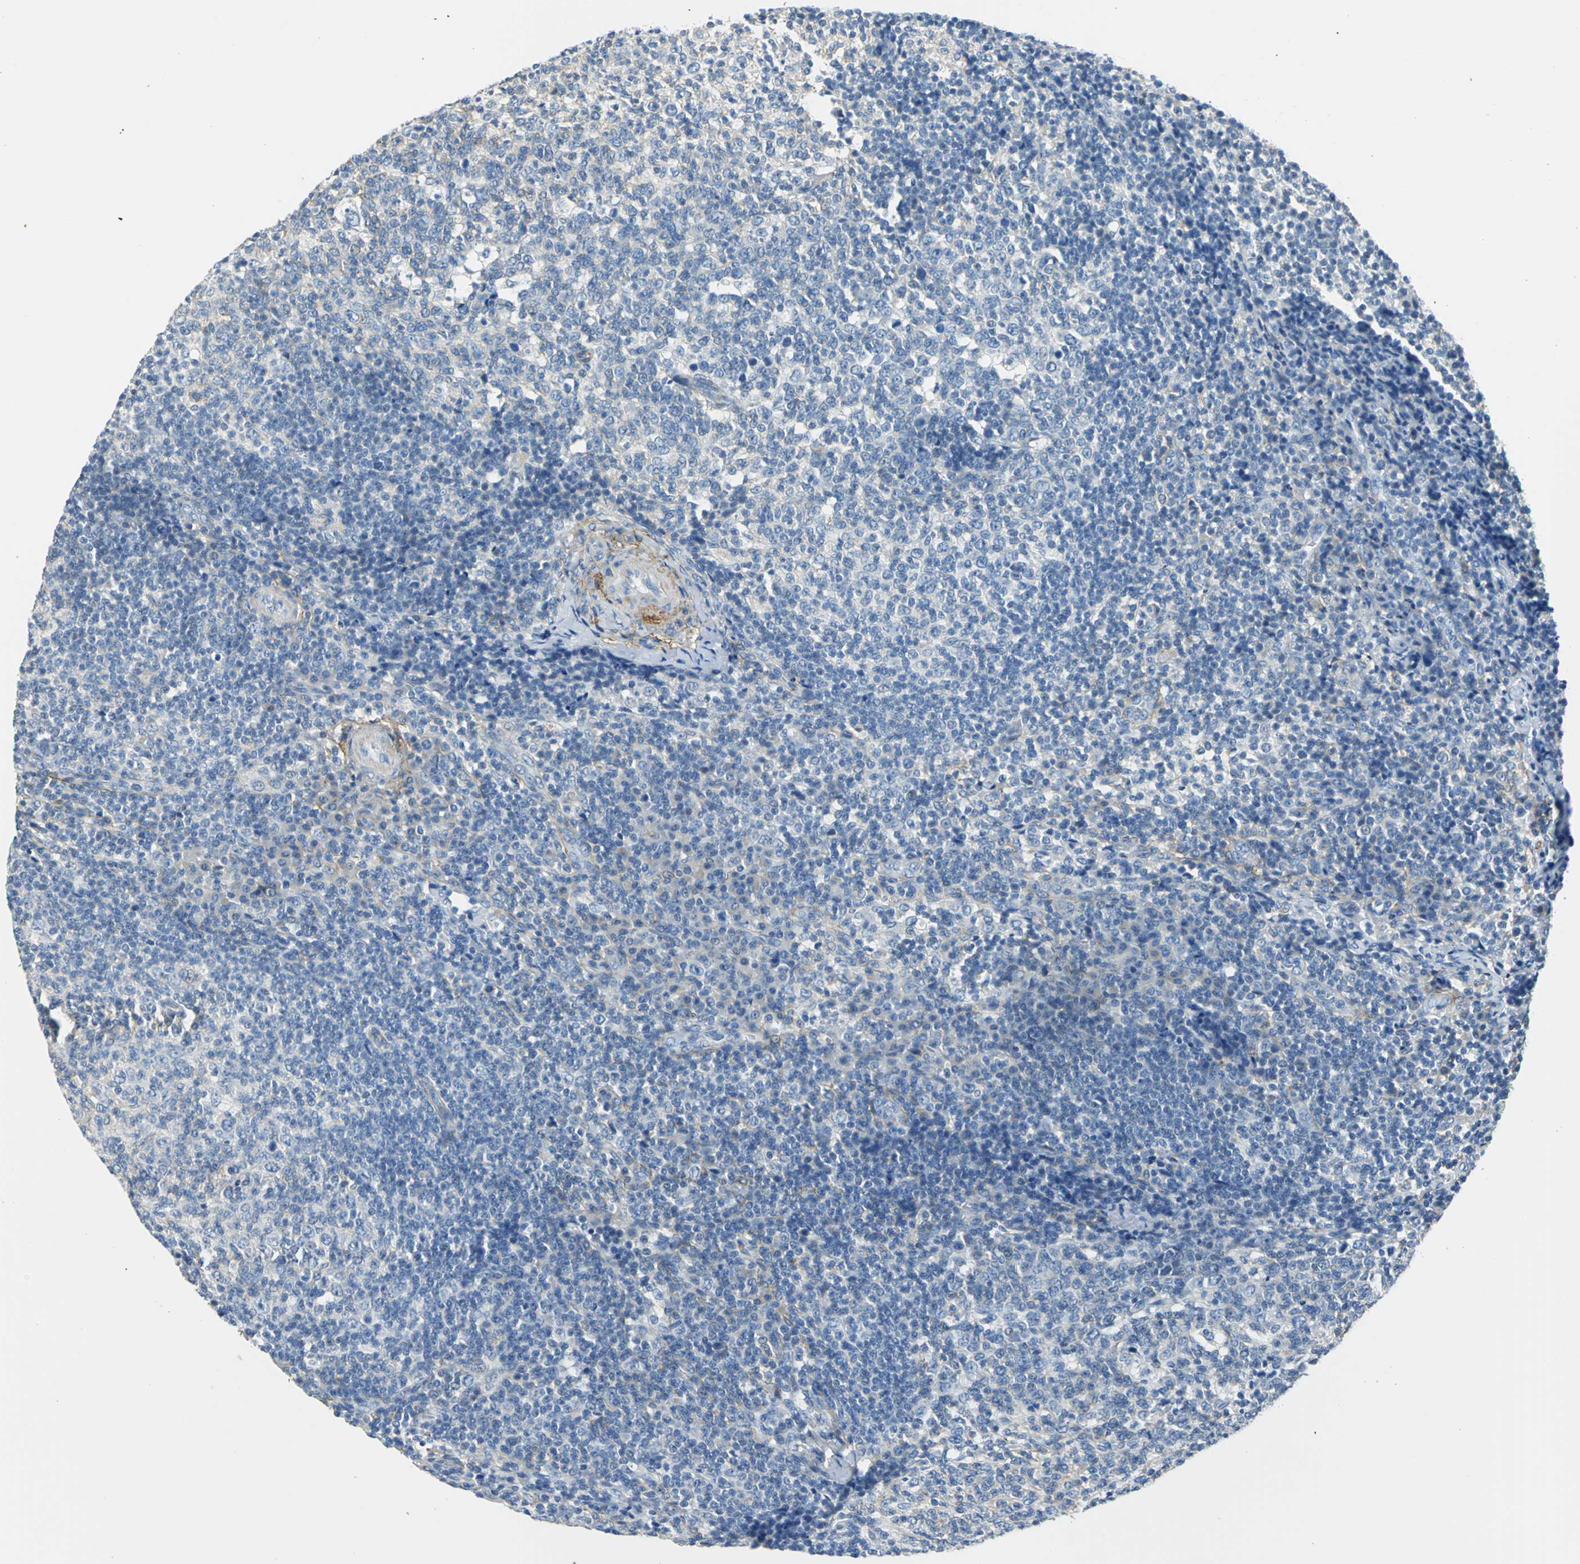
{"staining": {"intensity": "negative", "quantity": "none", "location": "none"}, "tissue": "lymph node", "cell_type": "Germinal center cells", "image_type": "normal", "snomed": [{"axis": "morphology", "description": "Normal tissue, NOS"}, {"axis": "morphology", "description": "Inflammation, NOS"}, {"axis": "topography", "description": "Lymph node"}], "caption": "Immunohistochemistry (IHC) of benign lymph node displays no expression in germinal center cells.", "gene": "AKAP12", "patient": {"sex": "male", "age": 55}}